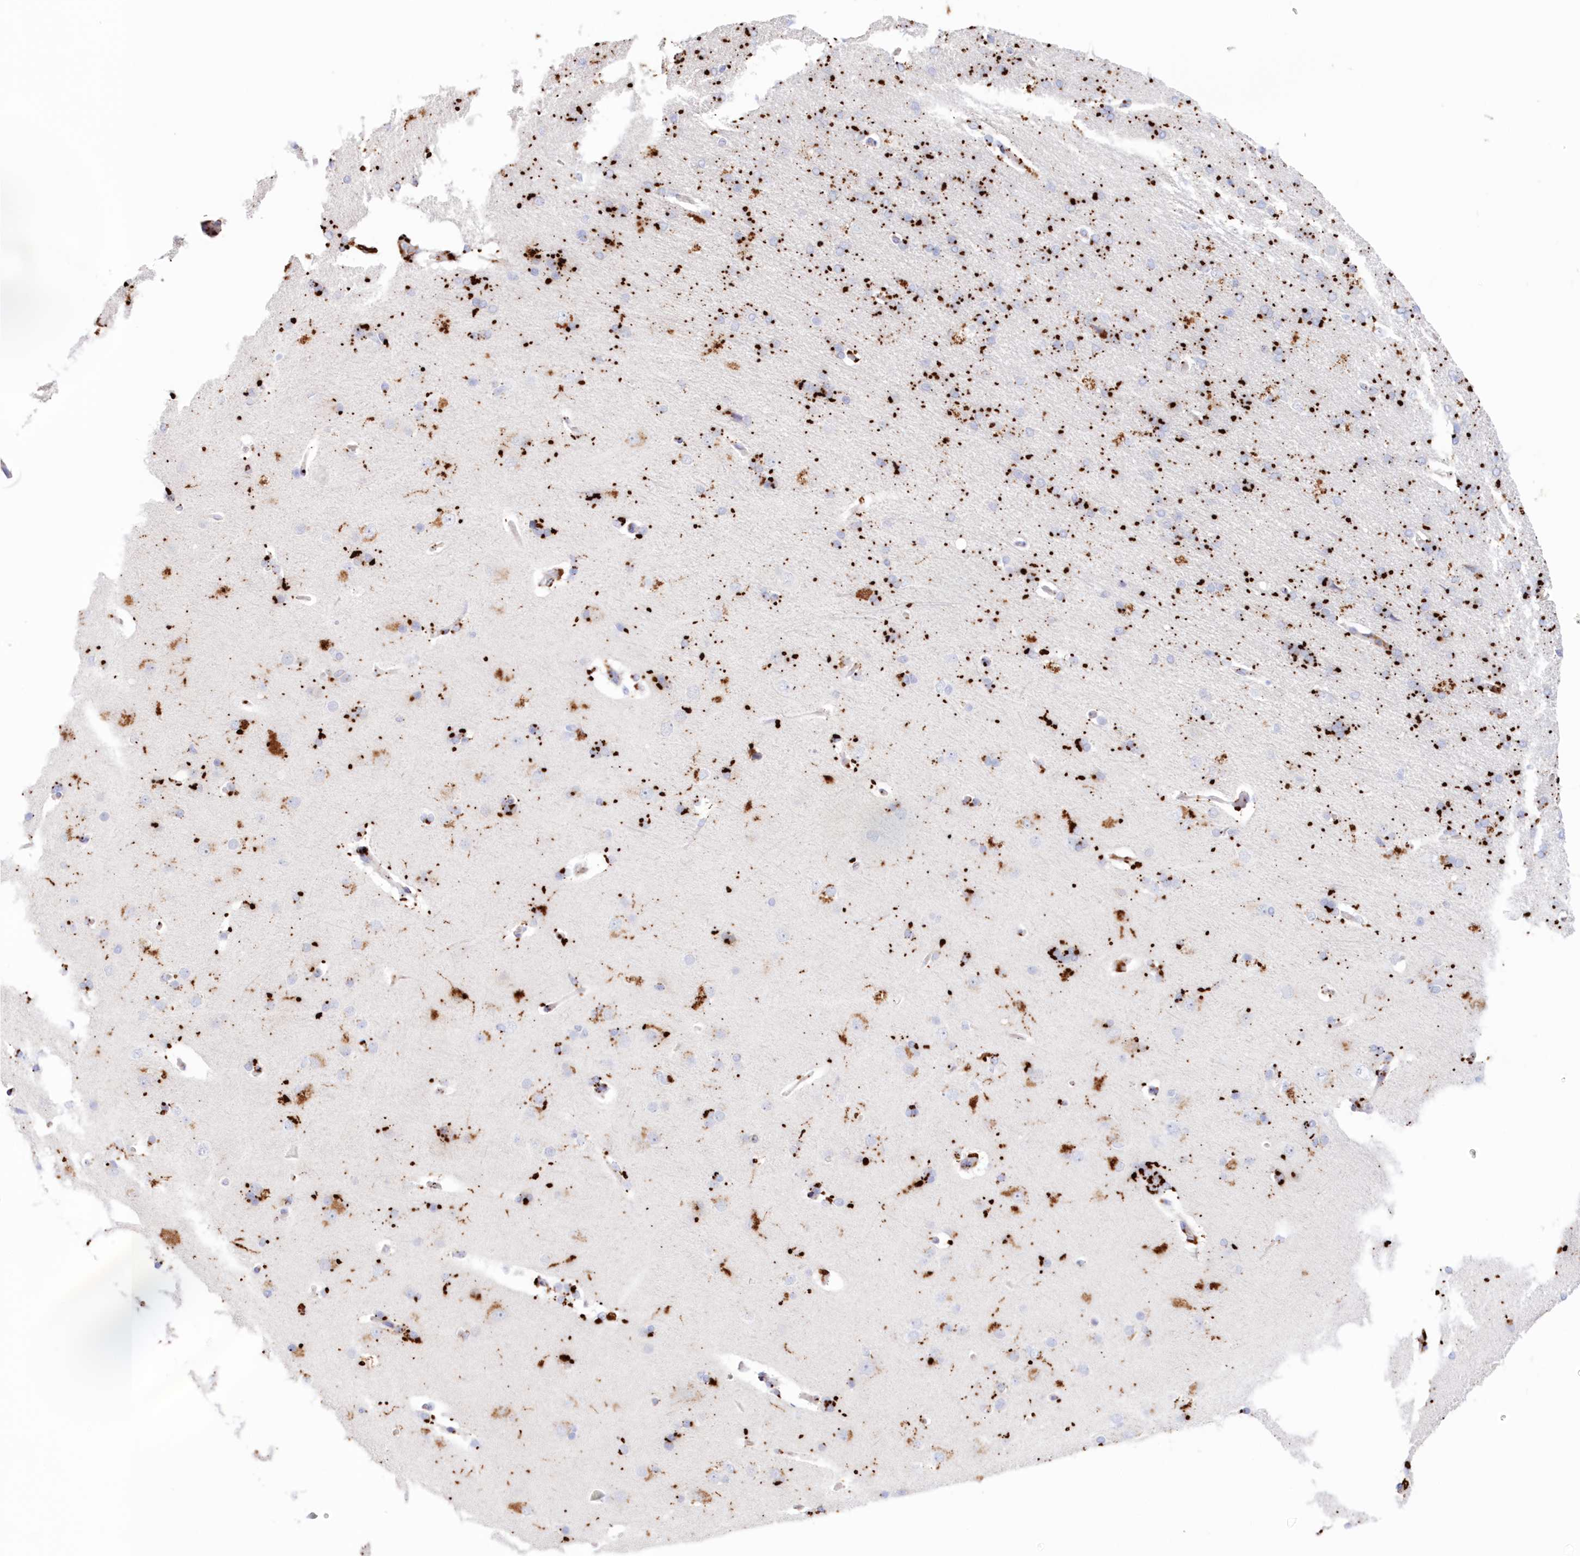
{"staining": {"intensity": "negative", "quantity": "none", "location": "none"}, "tissue": "cerebral cortex", "cell_type": "Endothelial cells", "image_type": "normal", "snomed": [{"axis": "morphology", "description": "Normal tissue, NOS"}, {"axis": "topography", "description": "Cerebral cortex"}], "caption": "Human cerebral cortex stained for a protein using immunohistochemistry shows no positivity in endothelial cells.", "gene": "TPP1", "patient": {"sex": "male", "age": 62}}